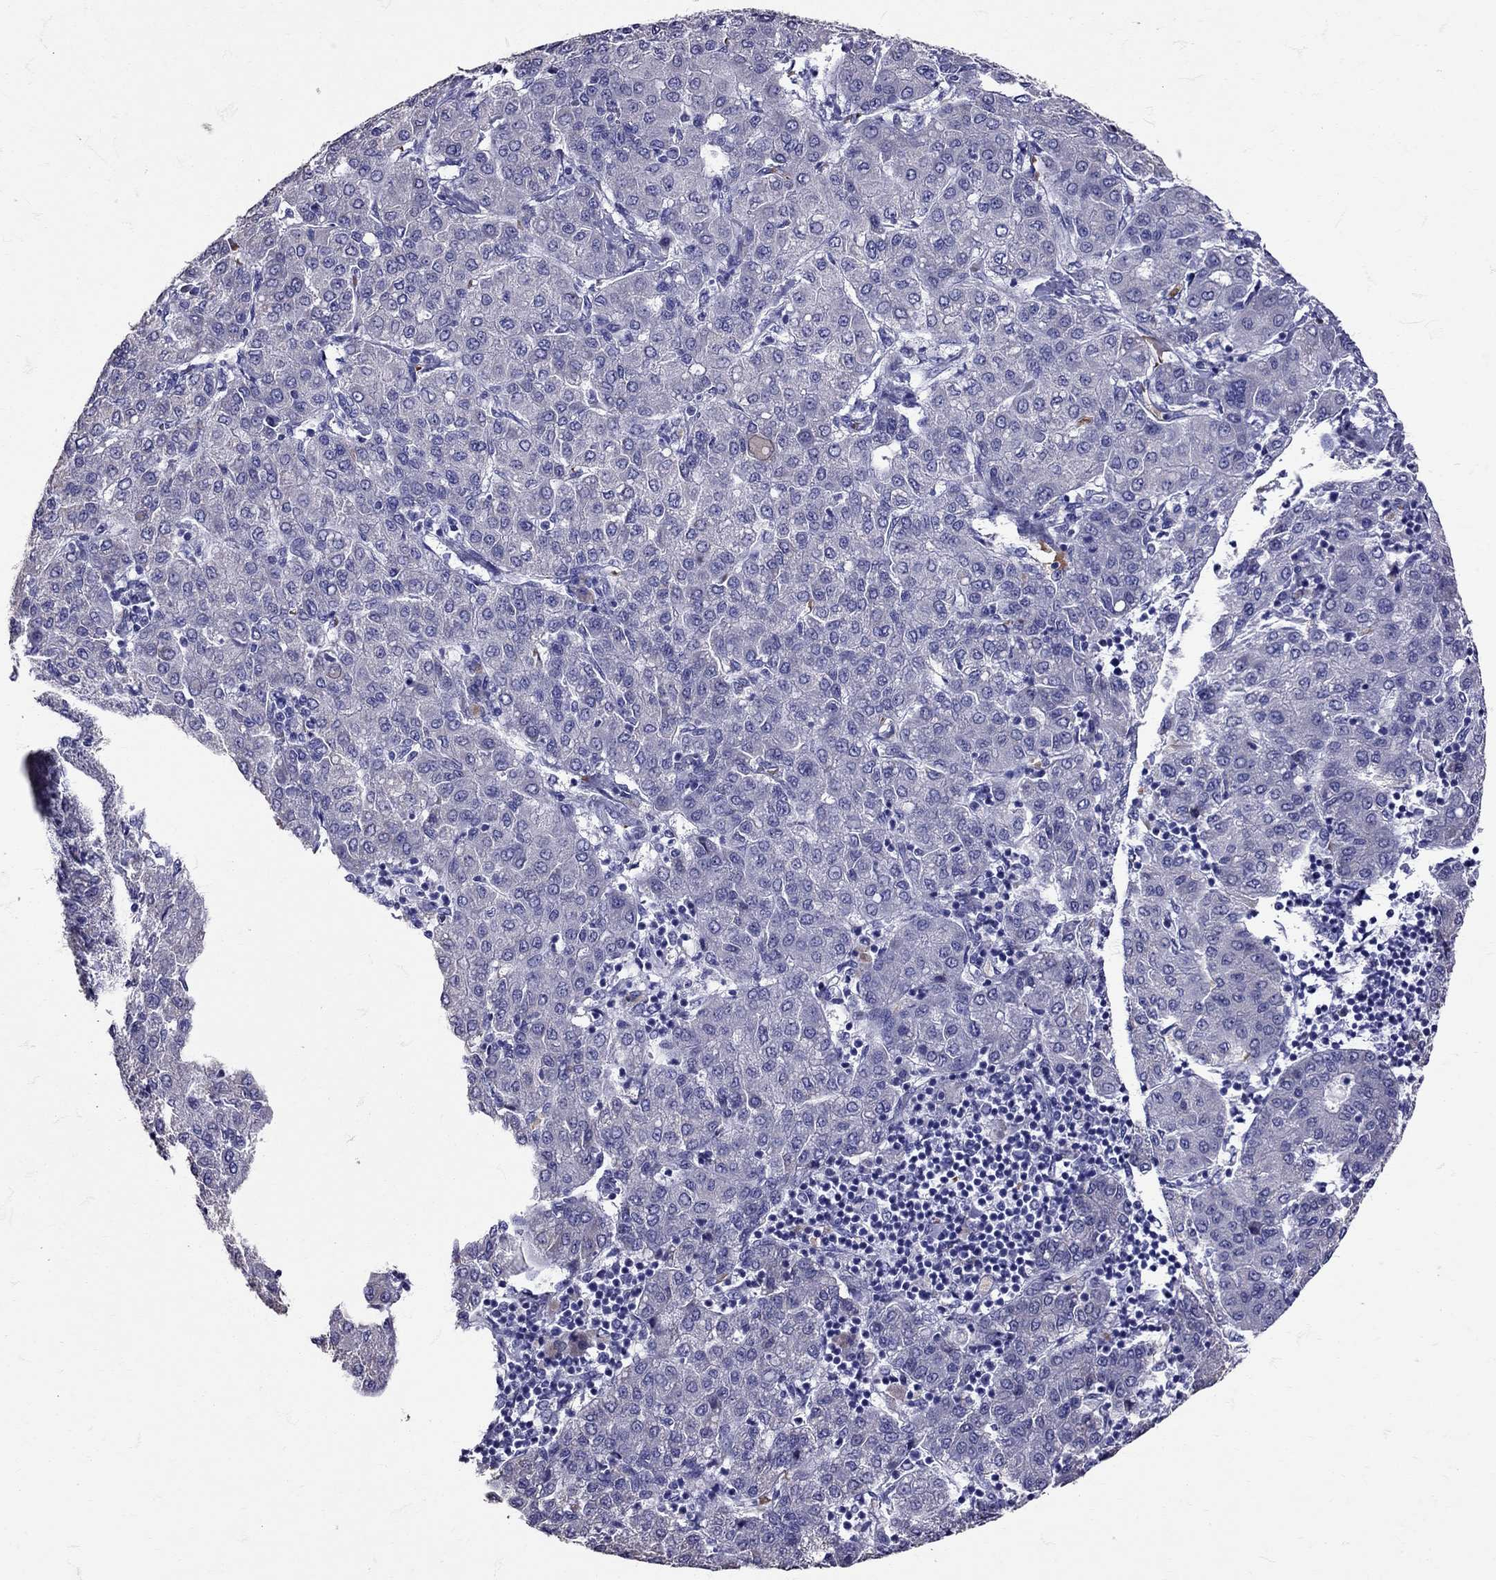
{"staining": {"intensity": "negative", "quantity": "none", "location": "none"}, "tissue": "liver cancer", "cell_type": "Tumor cells", "image_type": "cancer", "snomed": [{"axis": "morphology", "description": "Carcinoma, Hepatocellular, NOS"}, {"axis": "topography", "description": "Liver"}], "caption": "Liver cancer was stained to show a protein in brown. There is no significant positivity in tumor cells. Nuclei are stained in blue.", "gene": "TBR1", "patient": {"sex": "male", "age": 65}}